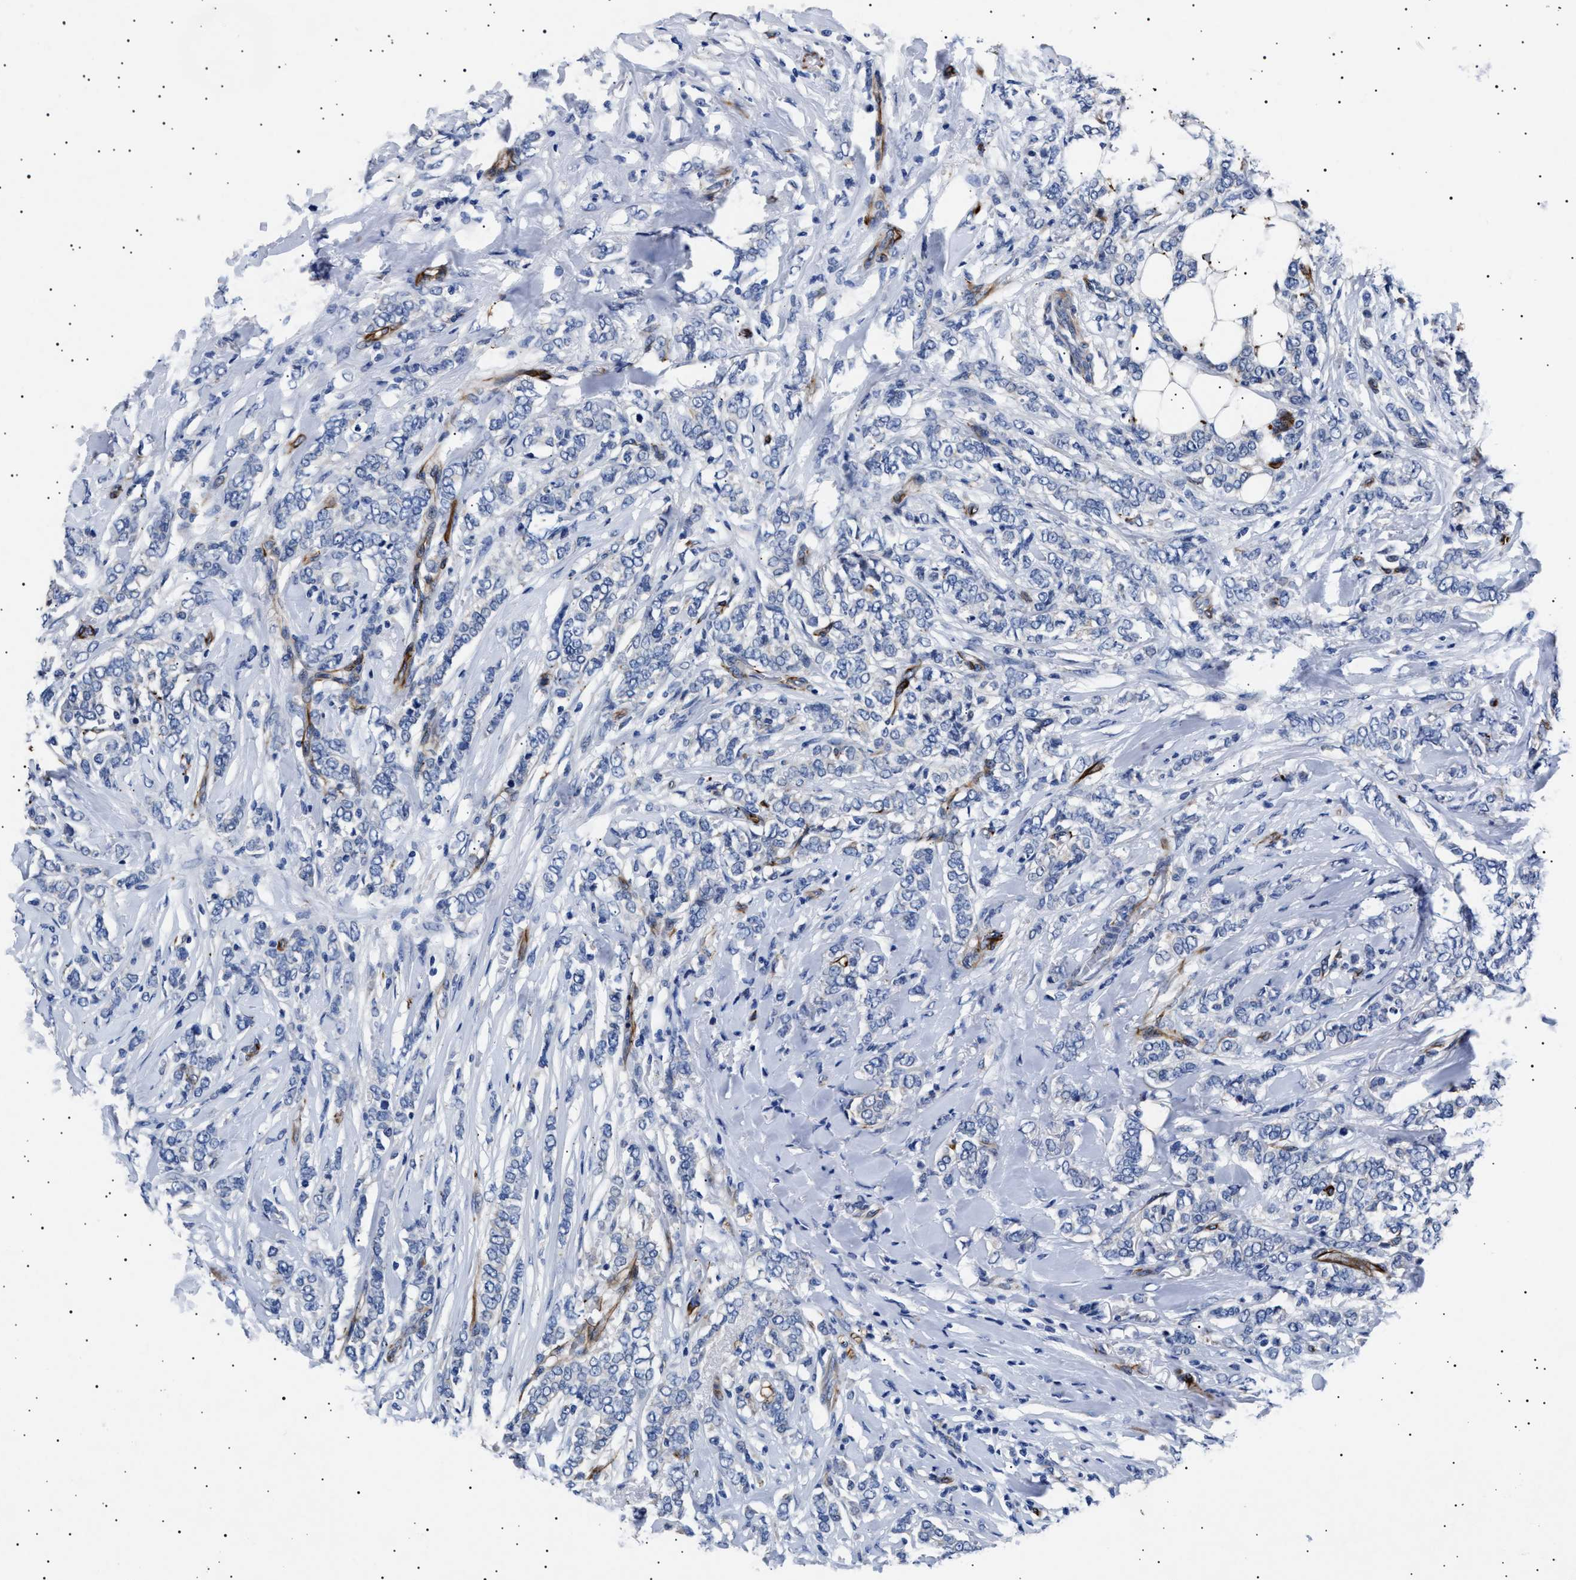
{"staining": {"intensity": "negative", "quantity": "none", "location": "none"}, "tissue": "breast cancer", "cell_type": "Tumor cells", "image_type": "cancer", "snomed": [{"axis": "morphology", "description": "Lobular carcinoma"}, {"axis": "topography", "description": "Skin"}, {"axis": "topography", "description": "Breast"}], "caption": "Image shows no protein expression in tumor cells of breast lobular carcinoma tissue.", "gene": "OLFML2A", "patient": {"sex": "female", "age": 46}}